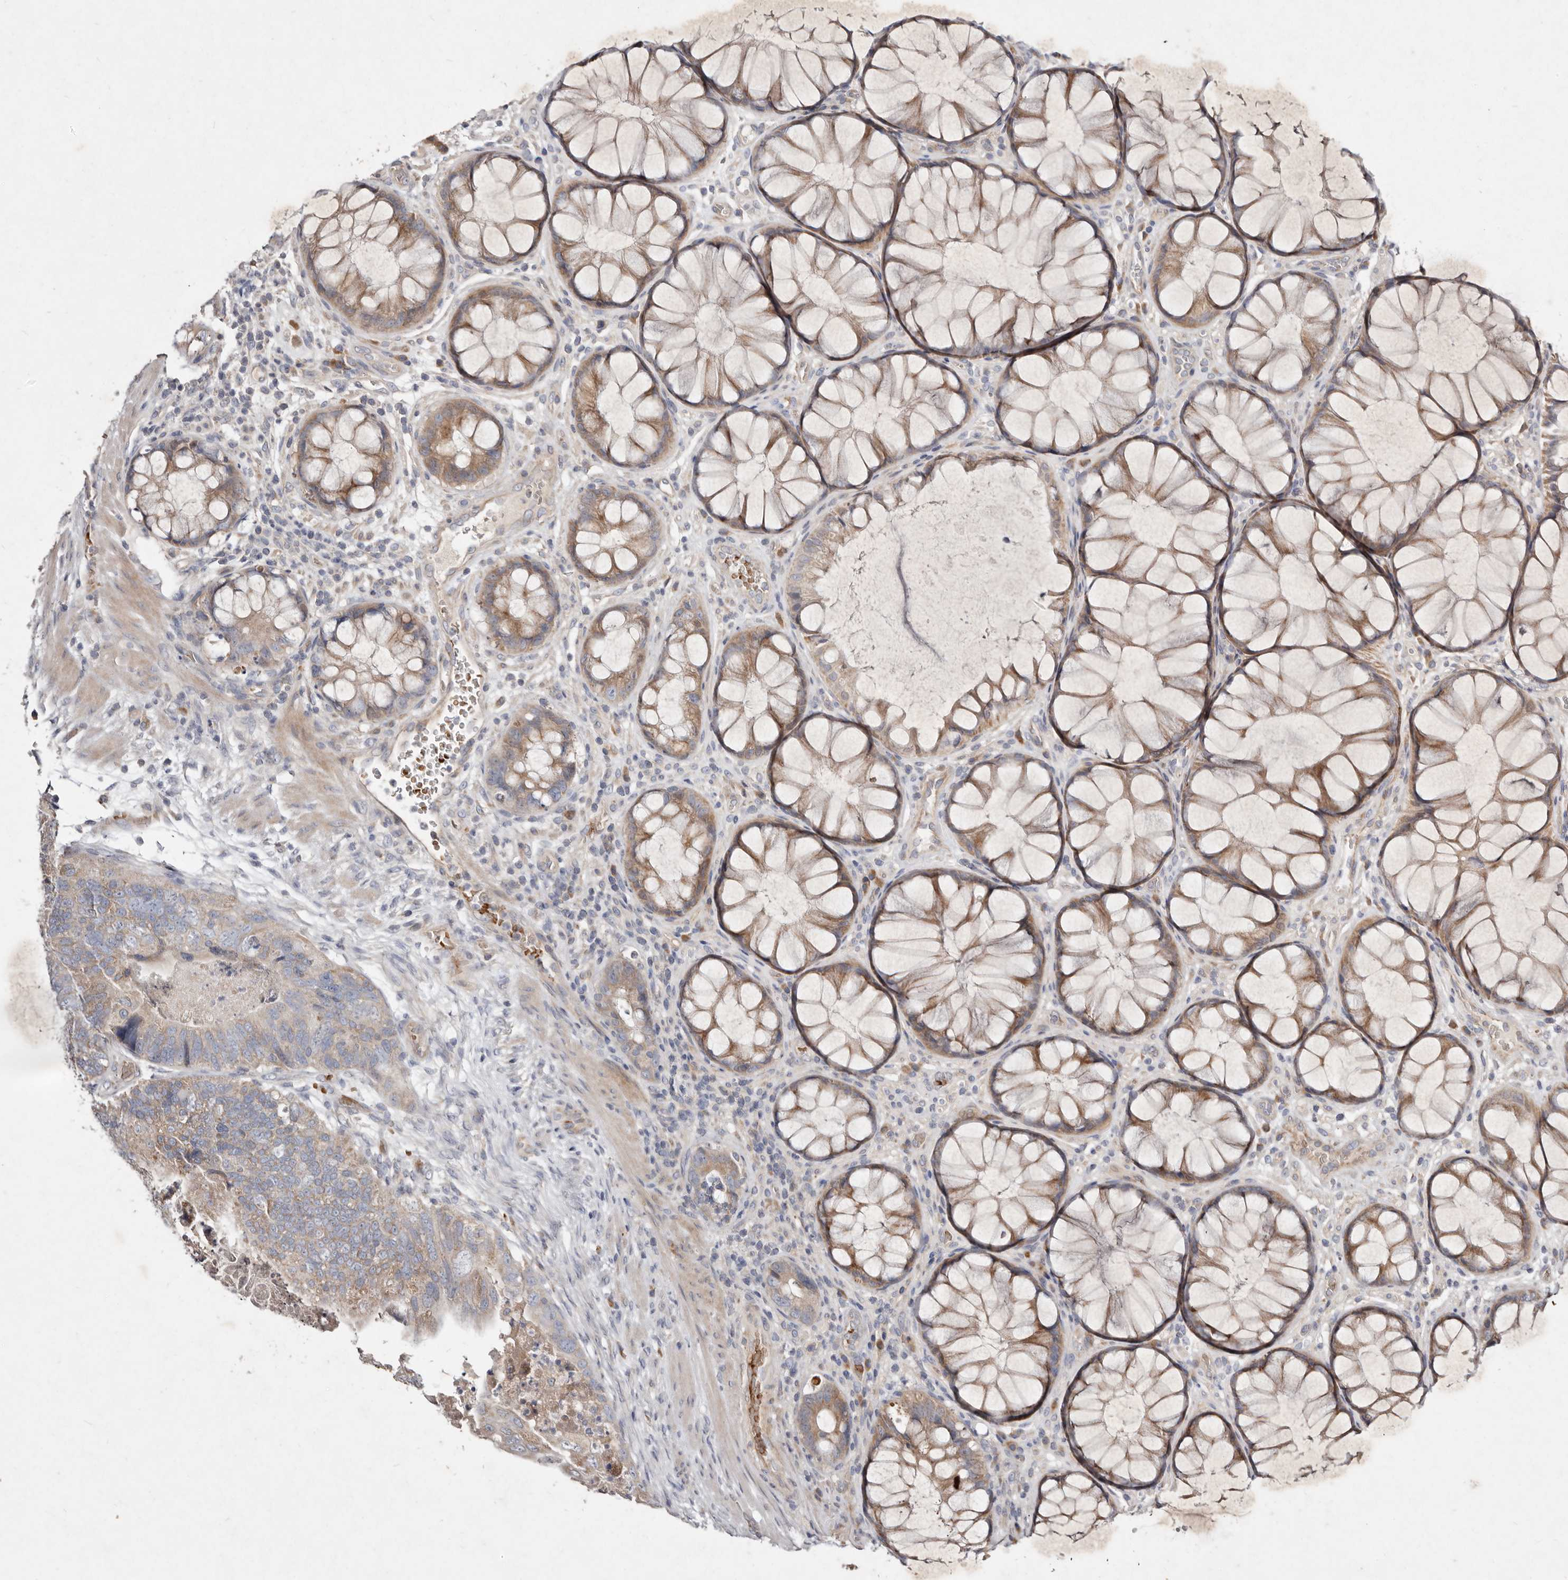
{"staining": {"intensity": "weak", "quantity": "<25%", "location": "cytoplasmic/membranous"}, "tissue": "colorectal cancer", "cell_type": "Tumor cells", "image_type": "cancer", "snomed": [{"axis": "morphology", "description": "Adenocarcinoma, NOS"}, {"axis": "topography", "description": "Rectum"}], "caption": "The photomicrograph displays no staining of tumor cells in adenocarcinoma (colorectal).", "gene": "SLC25A20", "patient": {"sex": "male", "age": 63}}